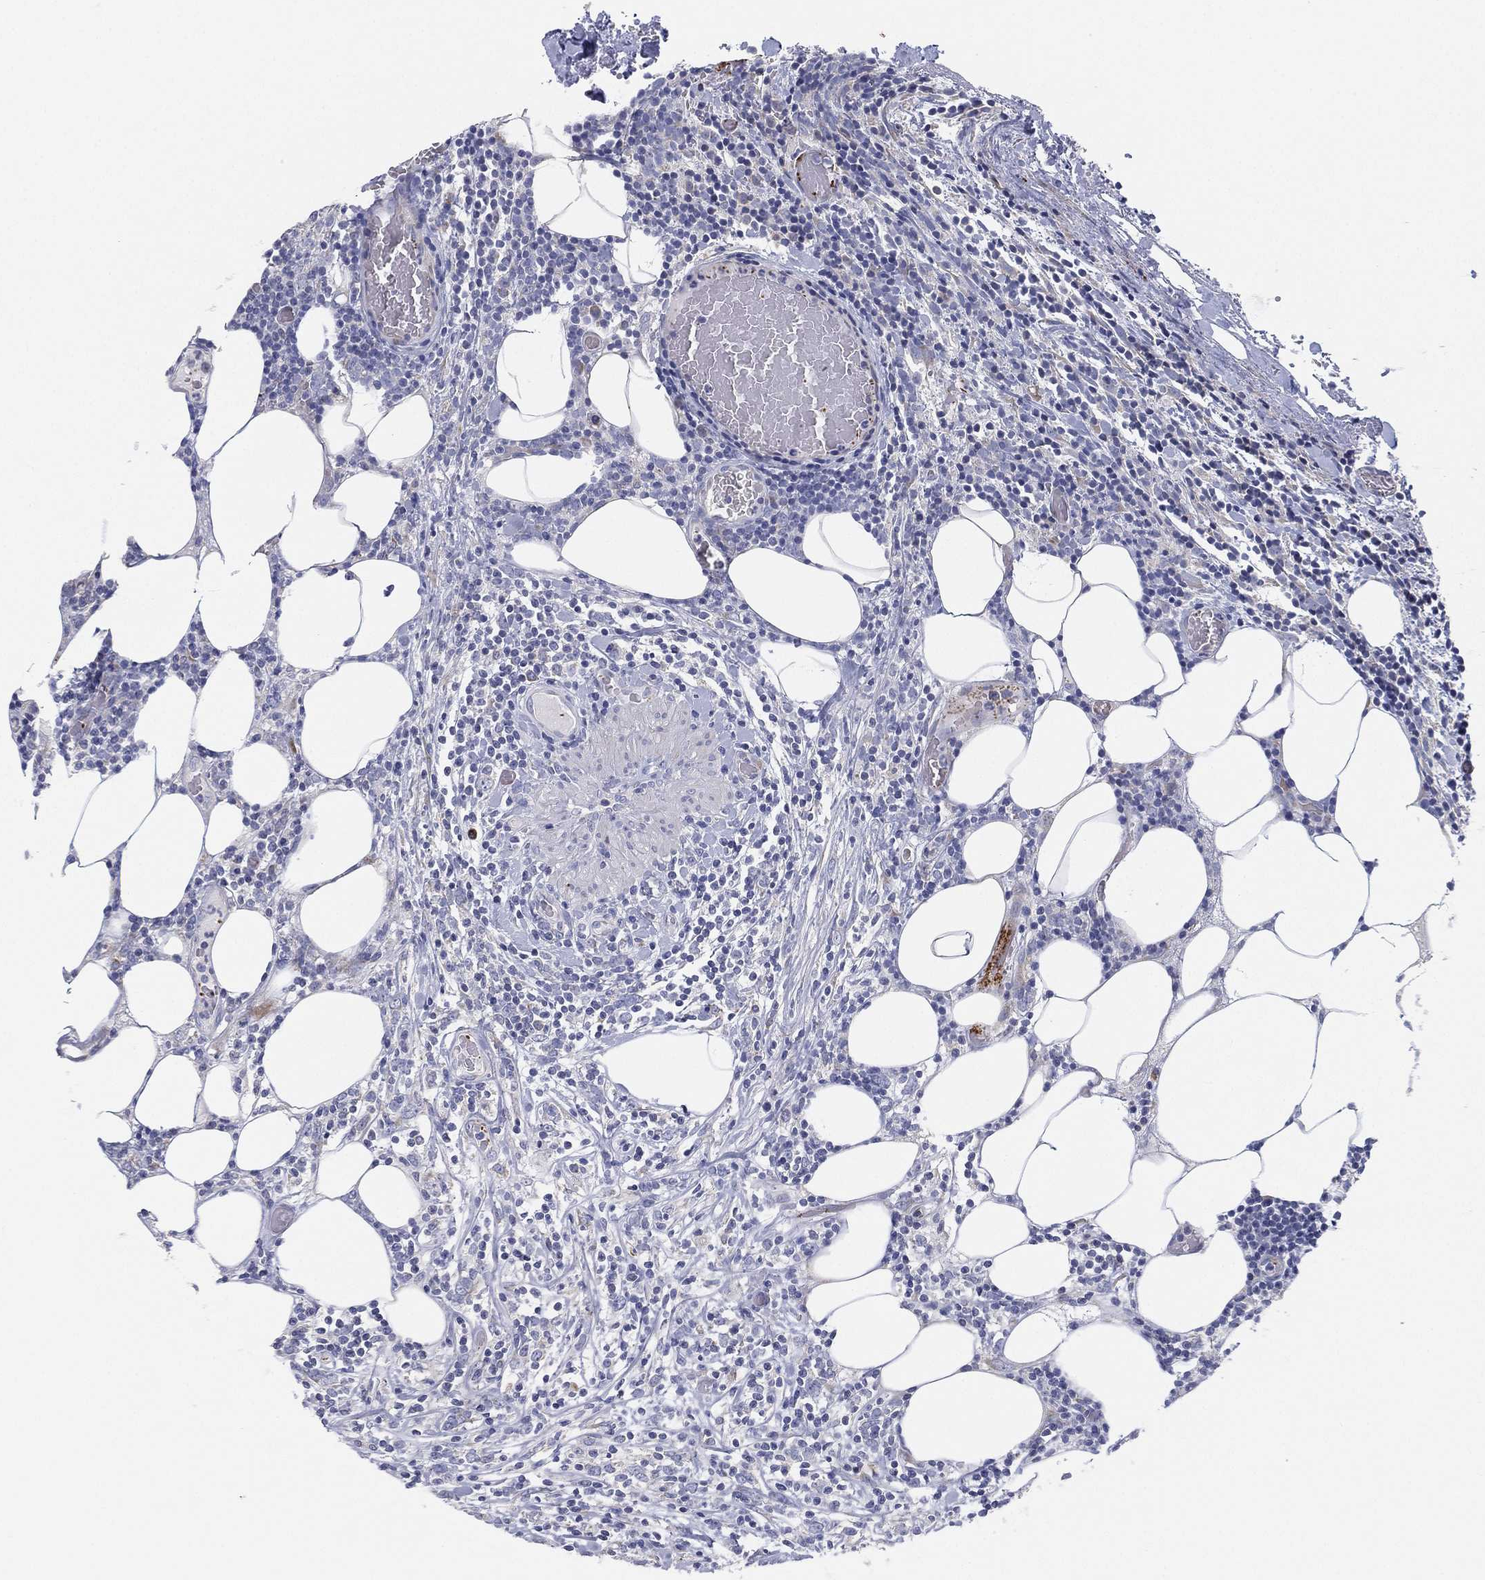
{"staining": {"intensity": "negative", "quantity": "none", "location": "none"}, "tissue": "lymphoma", "cell_type": "Tumor cells", "image_type": "cancer", "snomed": [{"axis": "morphology", "description": "Malignant lymphoma, non-Hodgkin's type, High grade"}, {"axis": "topography", "description": "Lymph node"}], "caption": "Immunohistochemistry (IHC) micrograph of lymphoma stained for a protein (brown), which displays no positivity in tumor cells. The staining is performed using DAB brown chromogen with nuclei counter-stained in using hematoxylin.", "gene": "TMEM40", "patient": {"sex": "female", "age": 84}}